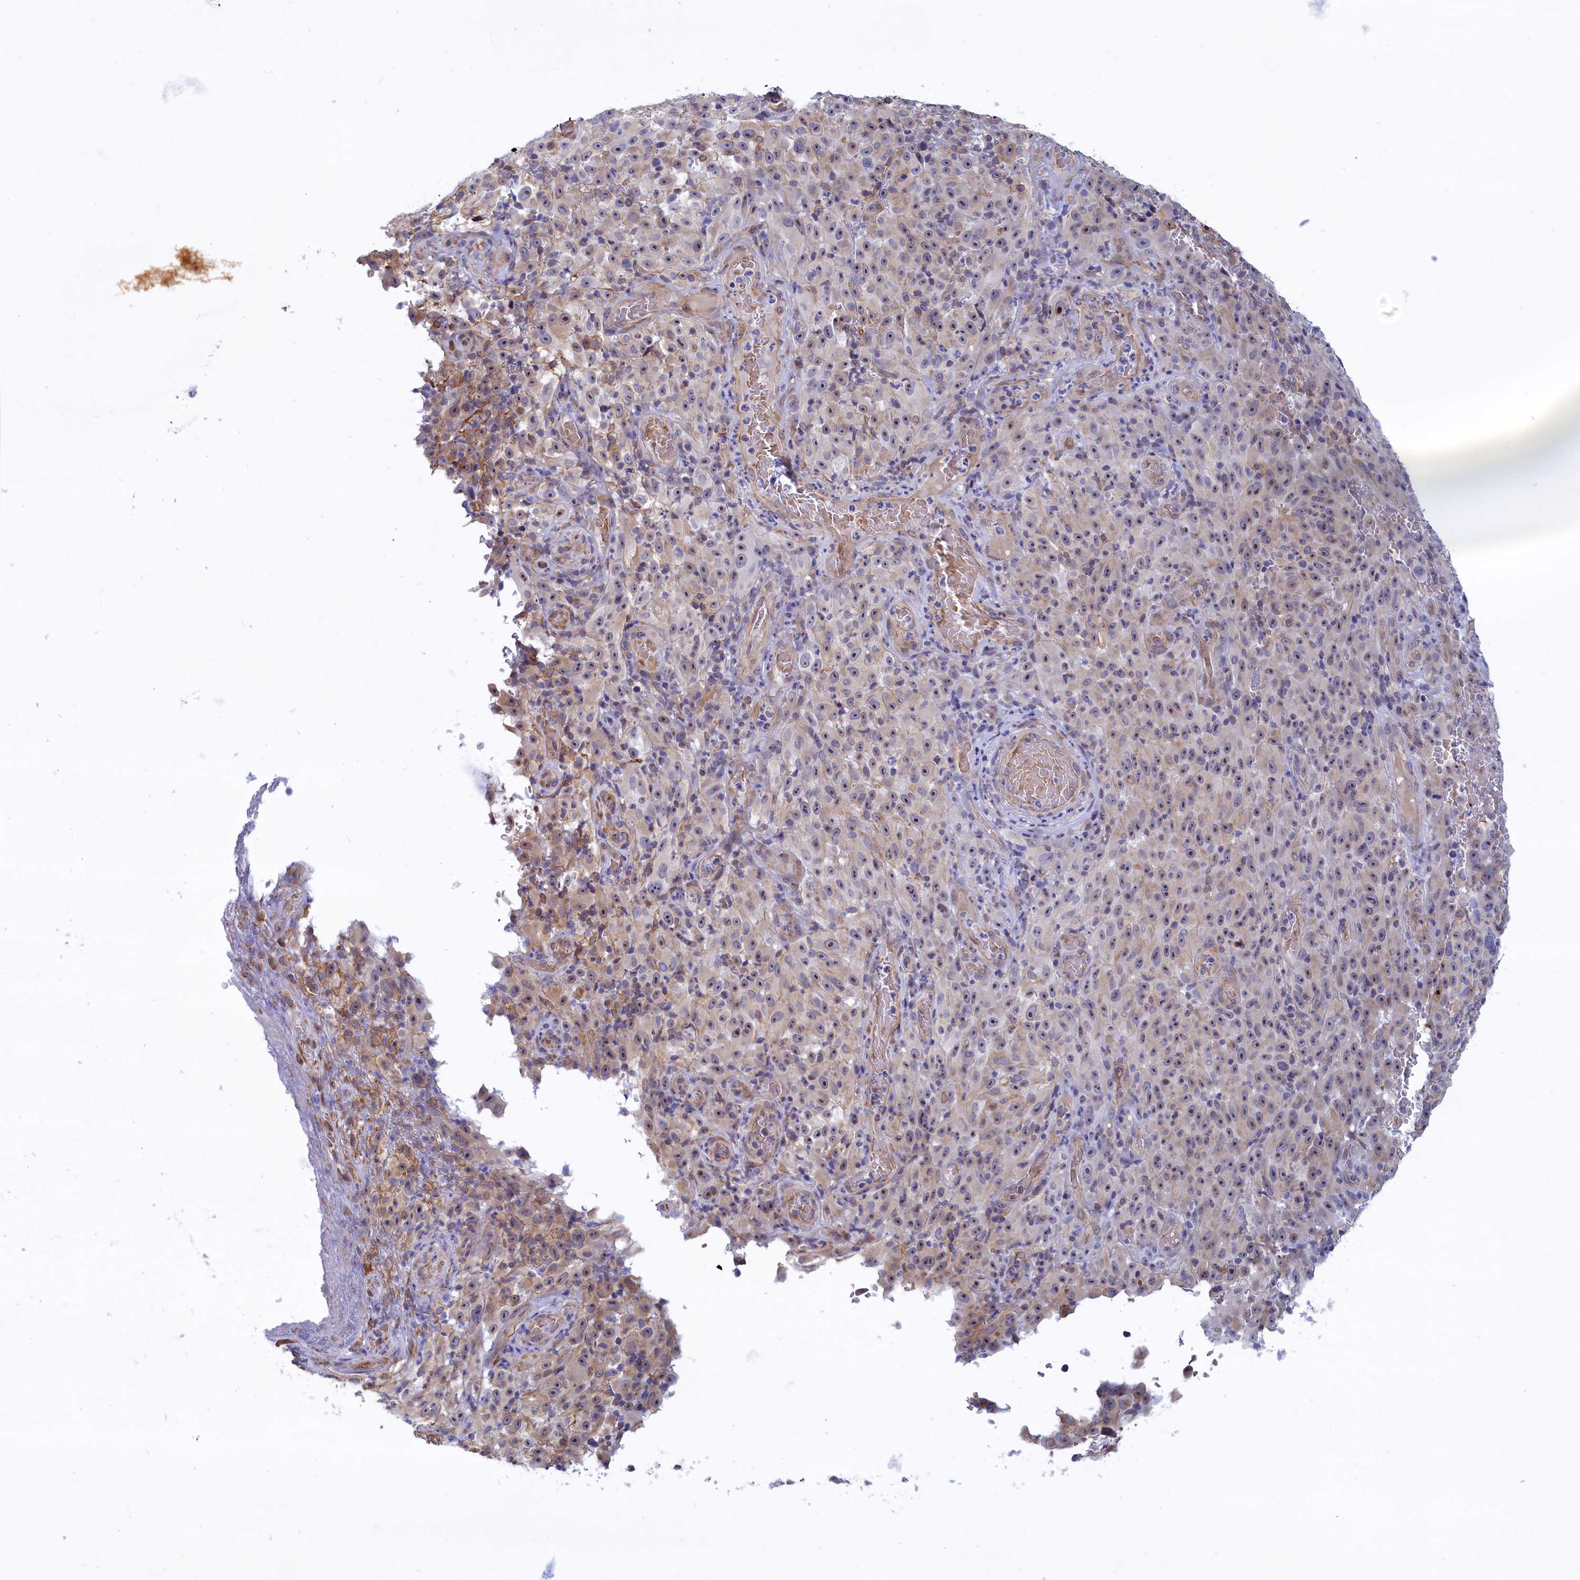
{"staining": {"intensity": "negative", "quantity": "none", "location": "none"}, "tissue": "melanoma", "cell_type": "Tumor cells", "image_type": "cancer", "snomed": [{"axis": "morphology", "description": "Malignant melanoma, NOS"}, {"axis": "topography", "description": "Skin"}], "caption": "Melanoma was stained to show a protein in brown. There is no significant staining in tumor cells. The staining is performed using DAB (3,3'-diaminobenzidine) brown chromogen with nuclei counter-stained in using hematoxylin.", "gene": "ABCC12", "patient": {"sex": "female", "age": 82}}